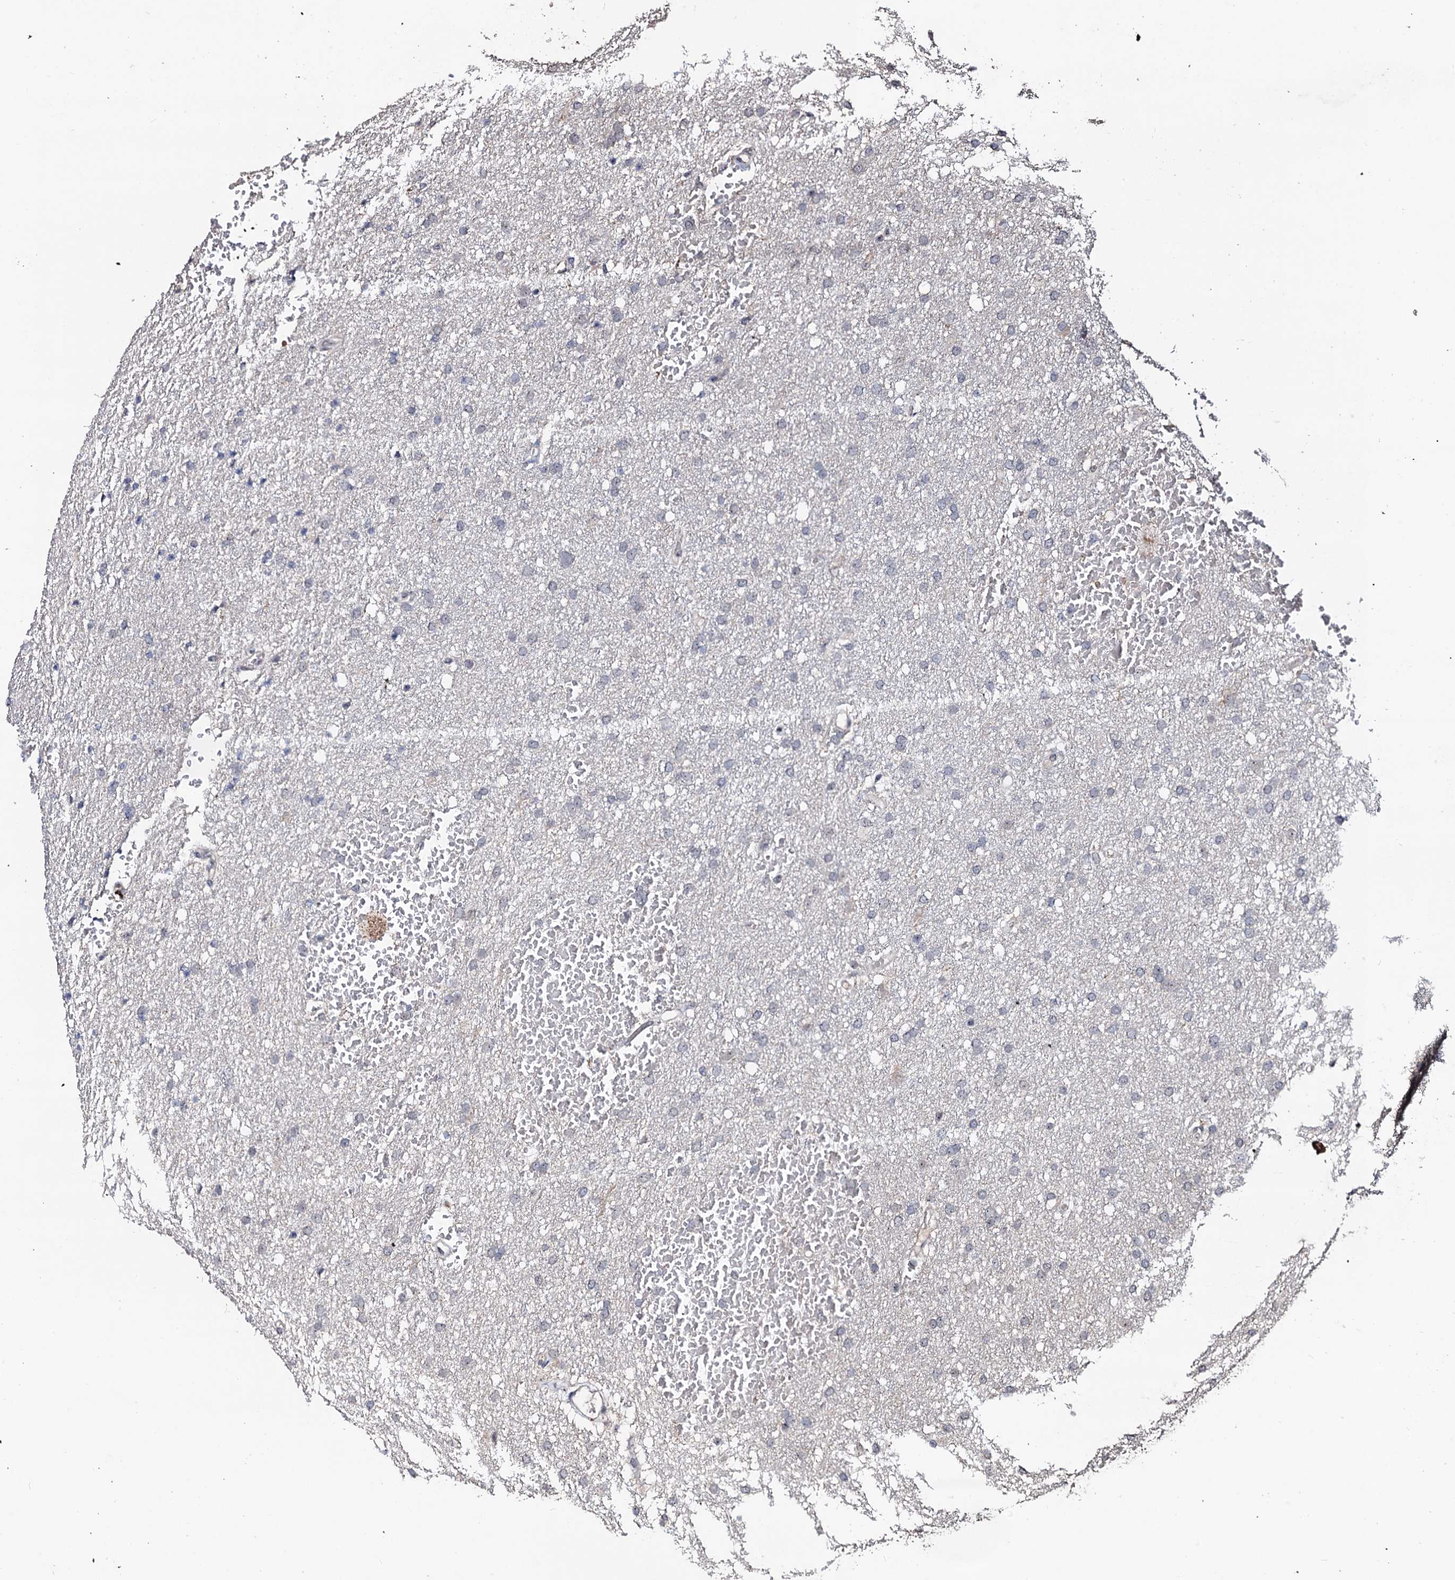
{"staining": {"intensity": "negative", "quantity": "none", "location": "none"}, "tissue": "glioma", "cell_type": "Tumor cells", "image_type": "cancer", "snomed": [{"axis": "morphology", "description": "Glioma, malignant, High grade"}, {"axis": "topography", "description": "Cerebral cortex"}], "caption": "An image of human glioma is negative for staining in tumor cells.", "gene": "SUPT7L", "patient": {"sex": "female", "age": 36}}